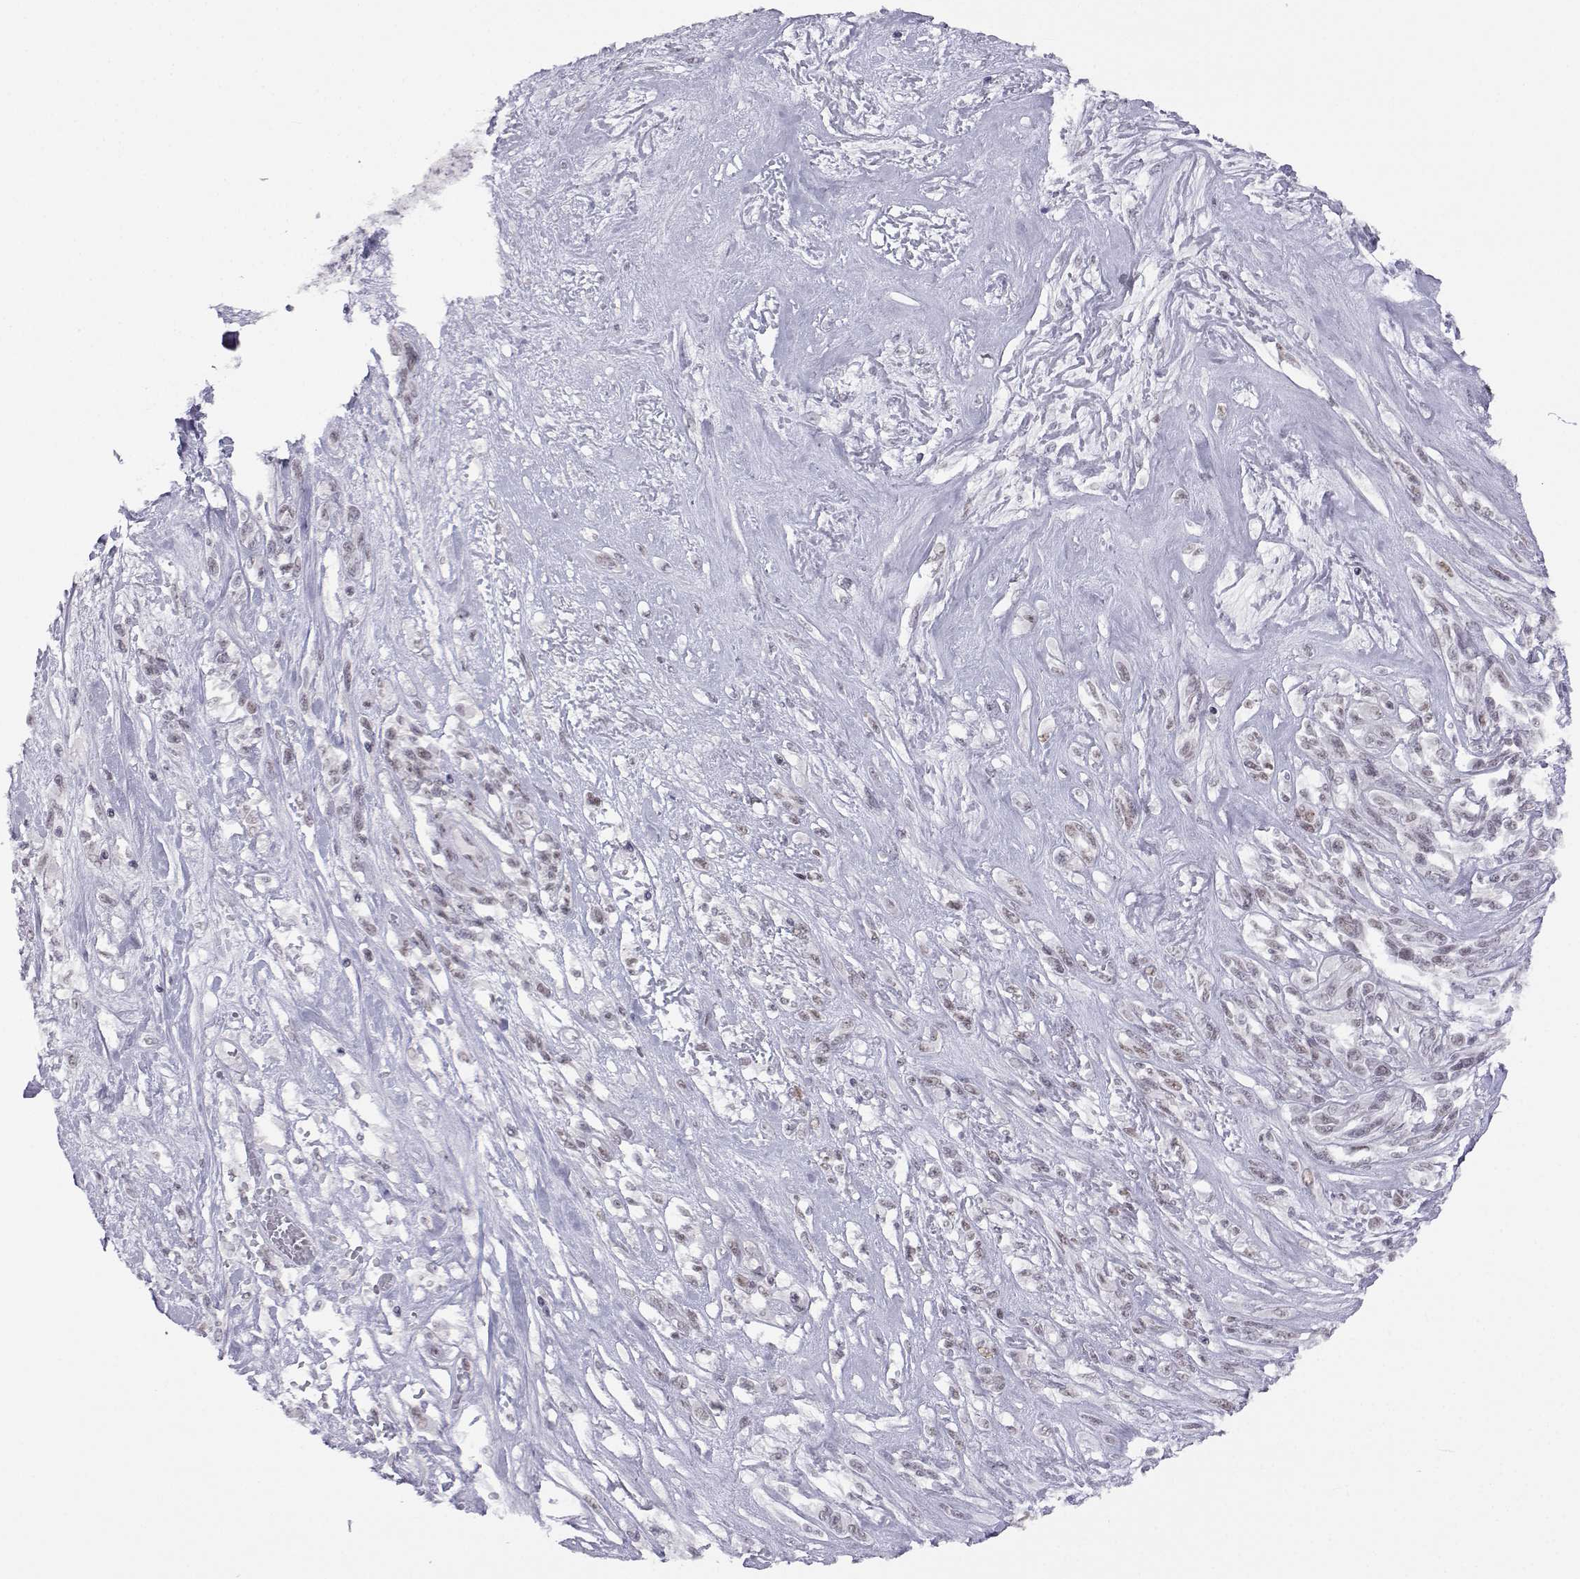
{"staining": {"intensity": "negative", "quantity": "none", "location": "none"}, "tissue": "melanoma", "cell_type": "Tumor cells", "image_type": "cancer", "snomed": [{"axis": "morphology", "description": "Malignant melanoma, NOS"}, {"axis": "topography", "description": "Skin"}], "caption": "DAB (3,3'-diaminobenzidine) immunohistochemical staining of melanoma reveals no significant positivity in tumor cells.", "gene": "MED26", "patient": {"sex": "female", "age": 91}}